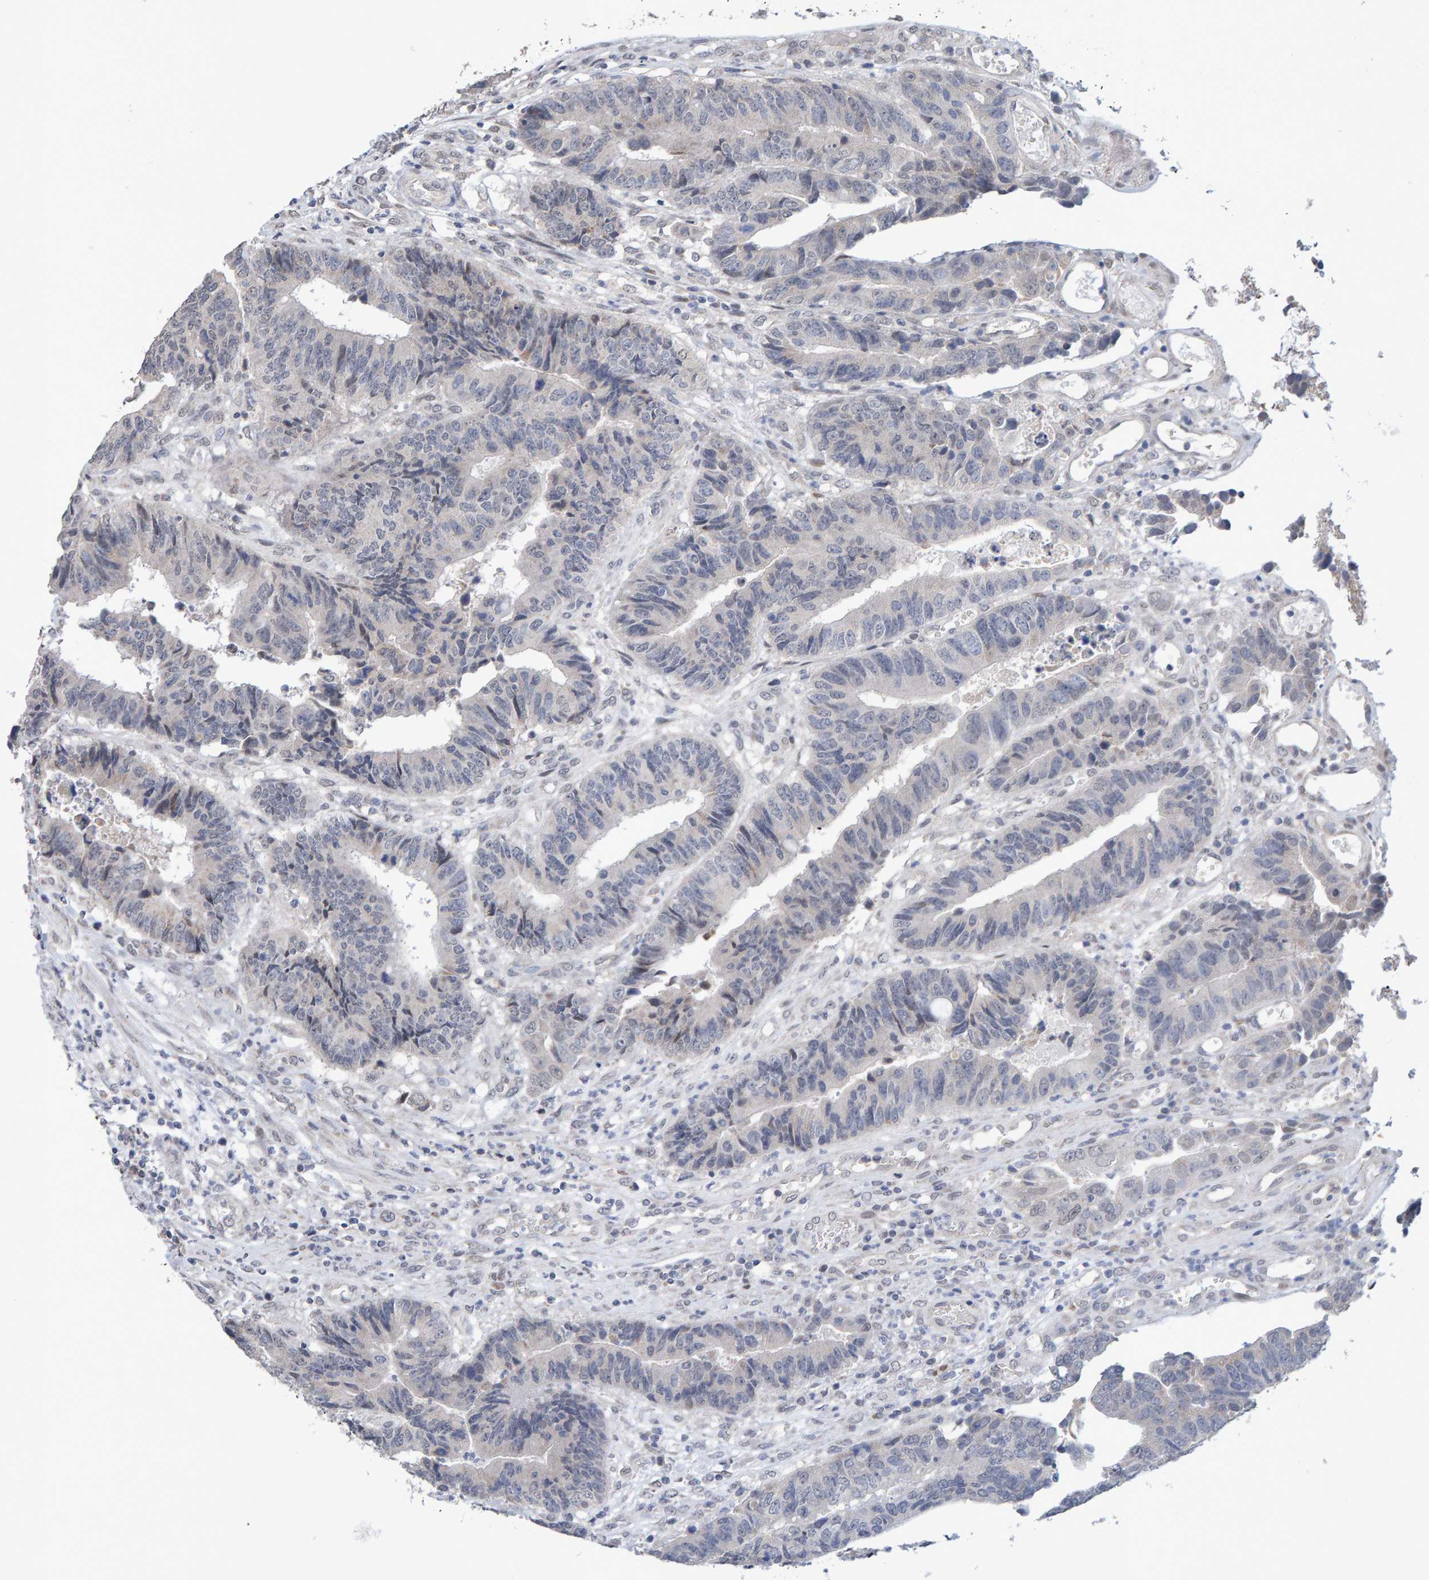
{"staining": {"intensity": "negative", "quantity": "none", "location": "none"}, "tissue": "colorectal cancer", "cell_type": "Tumor cells", "image_type": "cancer", "snomed": [{"axis": "morphology", "description": "Adenocarcinoma, NOS"}, {"axis": "topography", "description": "Rectum"}], "caption": "Immunohistochemistry (IHC) photomicrograph of adenocarcinoma (colorectal) stained for a protein (brown), which reveals no positivity in tumor cells.", "gene": "USP43", "patient": {"sex": "male", "age": 84}}